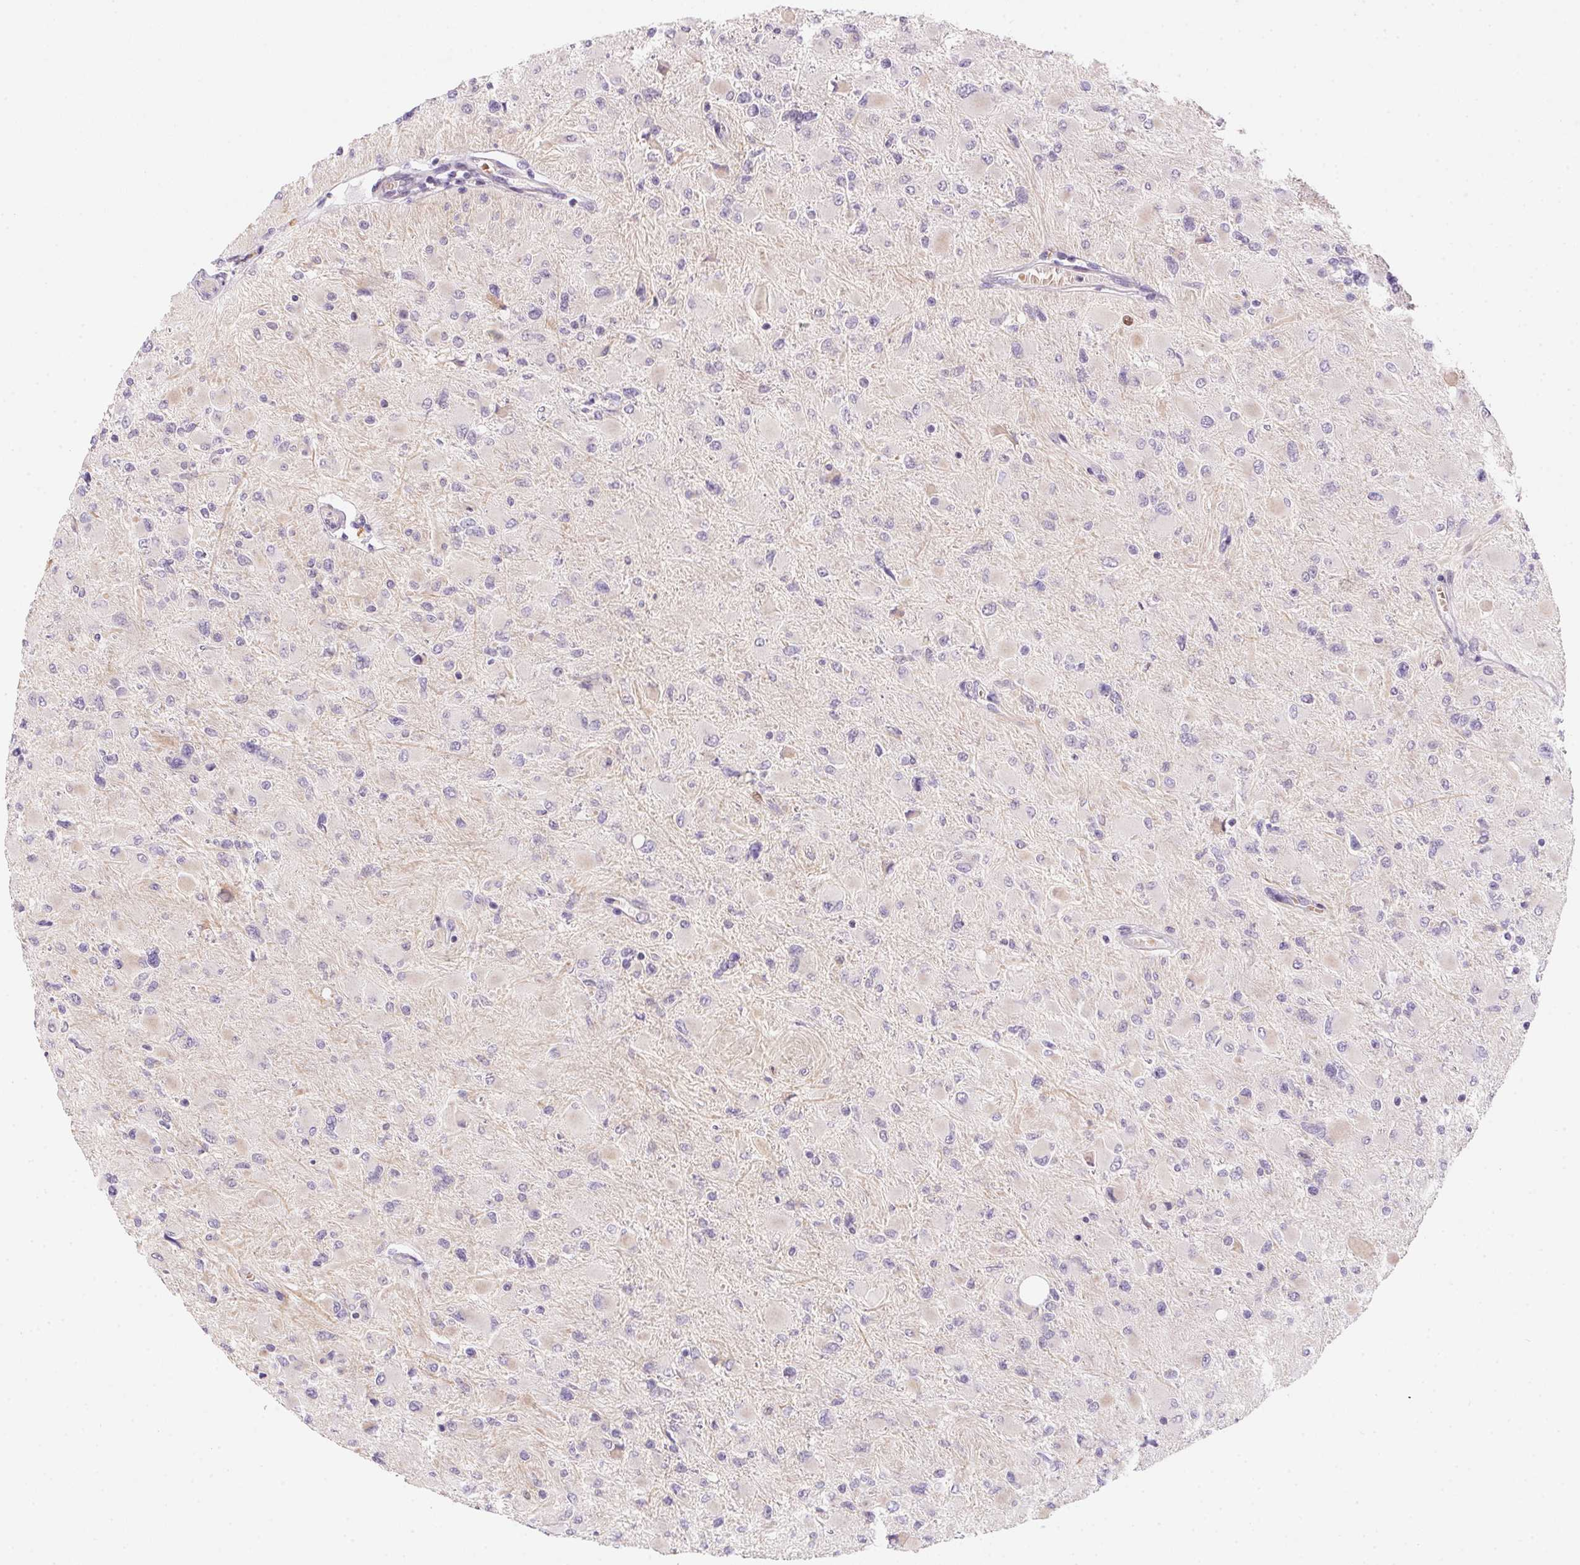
{"staining": {"intensity": "negative", "quantity": "none", "location": "none"}, "tissue": "glioma", "cell_type": "Tumor cells", "image_type": "cancer", "snomed": [{"axis": "morphology", "description": "Glioma, malignant, High grade"}, {"axis": "topography", "description": "Cerebral cortex"}], "caption": "Immunohistochemistry of malignant glioma (high-grade) shows no positivity in tumor cells.", "gene": "HELLS", "patient": {"sex": "female", "age": 36}}